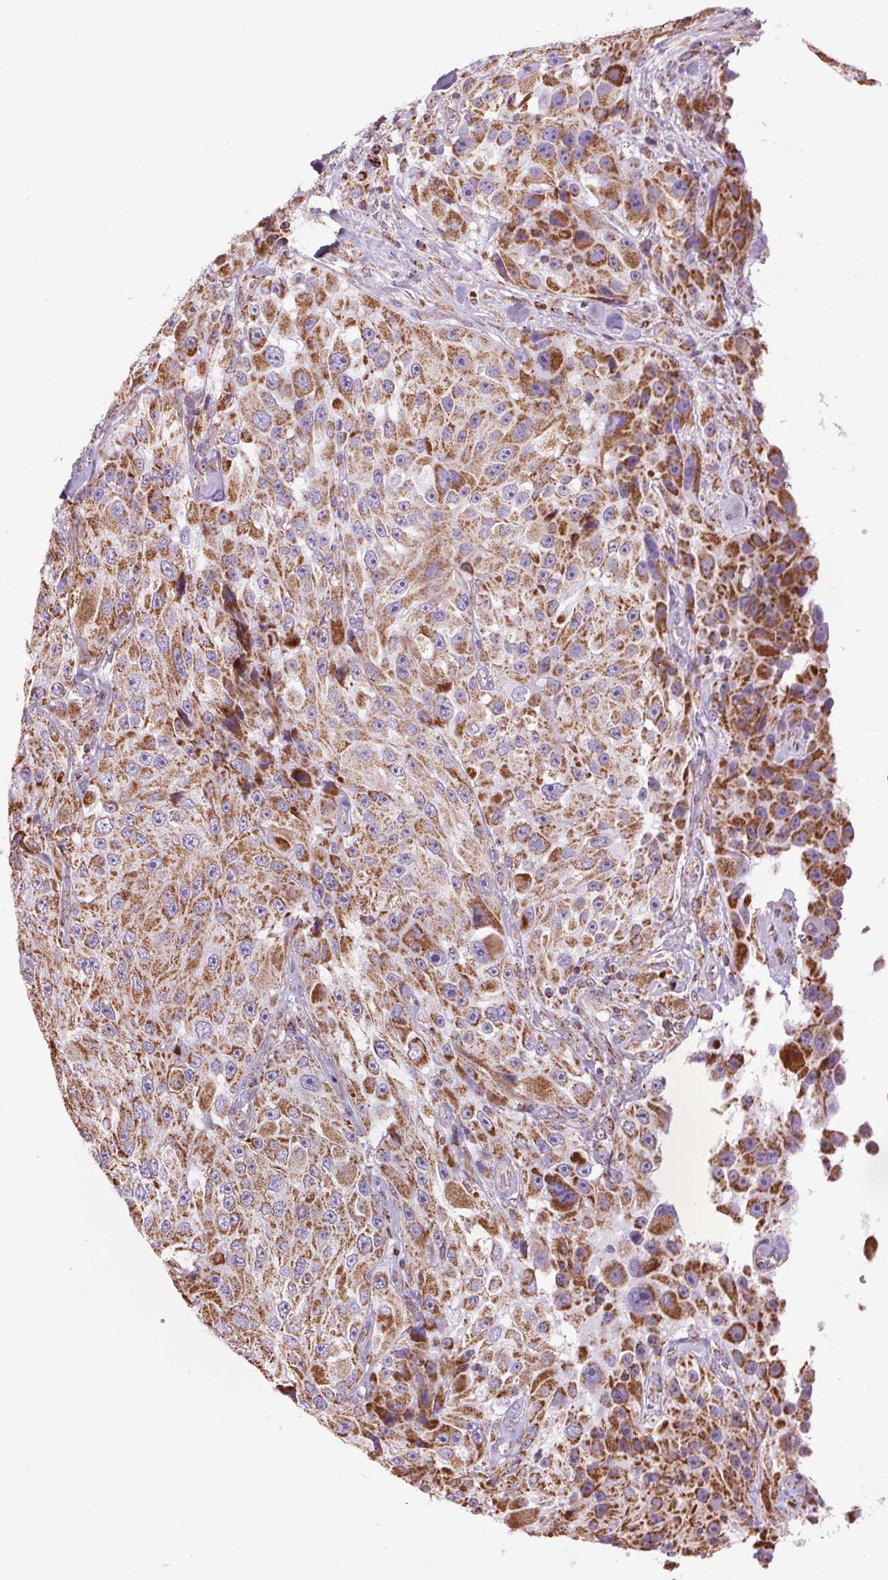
{"staining": {"intensity": "moderate", "quantity": ">75%", "location": "cytoplasmic/membranous"}, "tissue": "melanoma", "cell_type": "Tumor cells", "image_type": "cancer", "snomed": [{"axis": "morphology", "description": "Malignant melanoma, Metastatic site"}, {"axis": "topography", "description": "Lymph node"}], "caption": "A brown stain highlights moderate cytoplasmic/membranous positivity of a protein in human melanoma tumor cells. (Stains: DAB in brown, nuclei in blue, Microscopy: brightfield microscopy at high magnification).", "gene": "ATP5PB", "patient": {"sex": "male", "age": 62}}